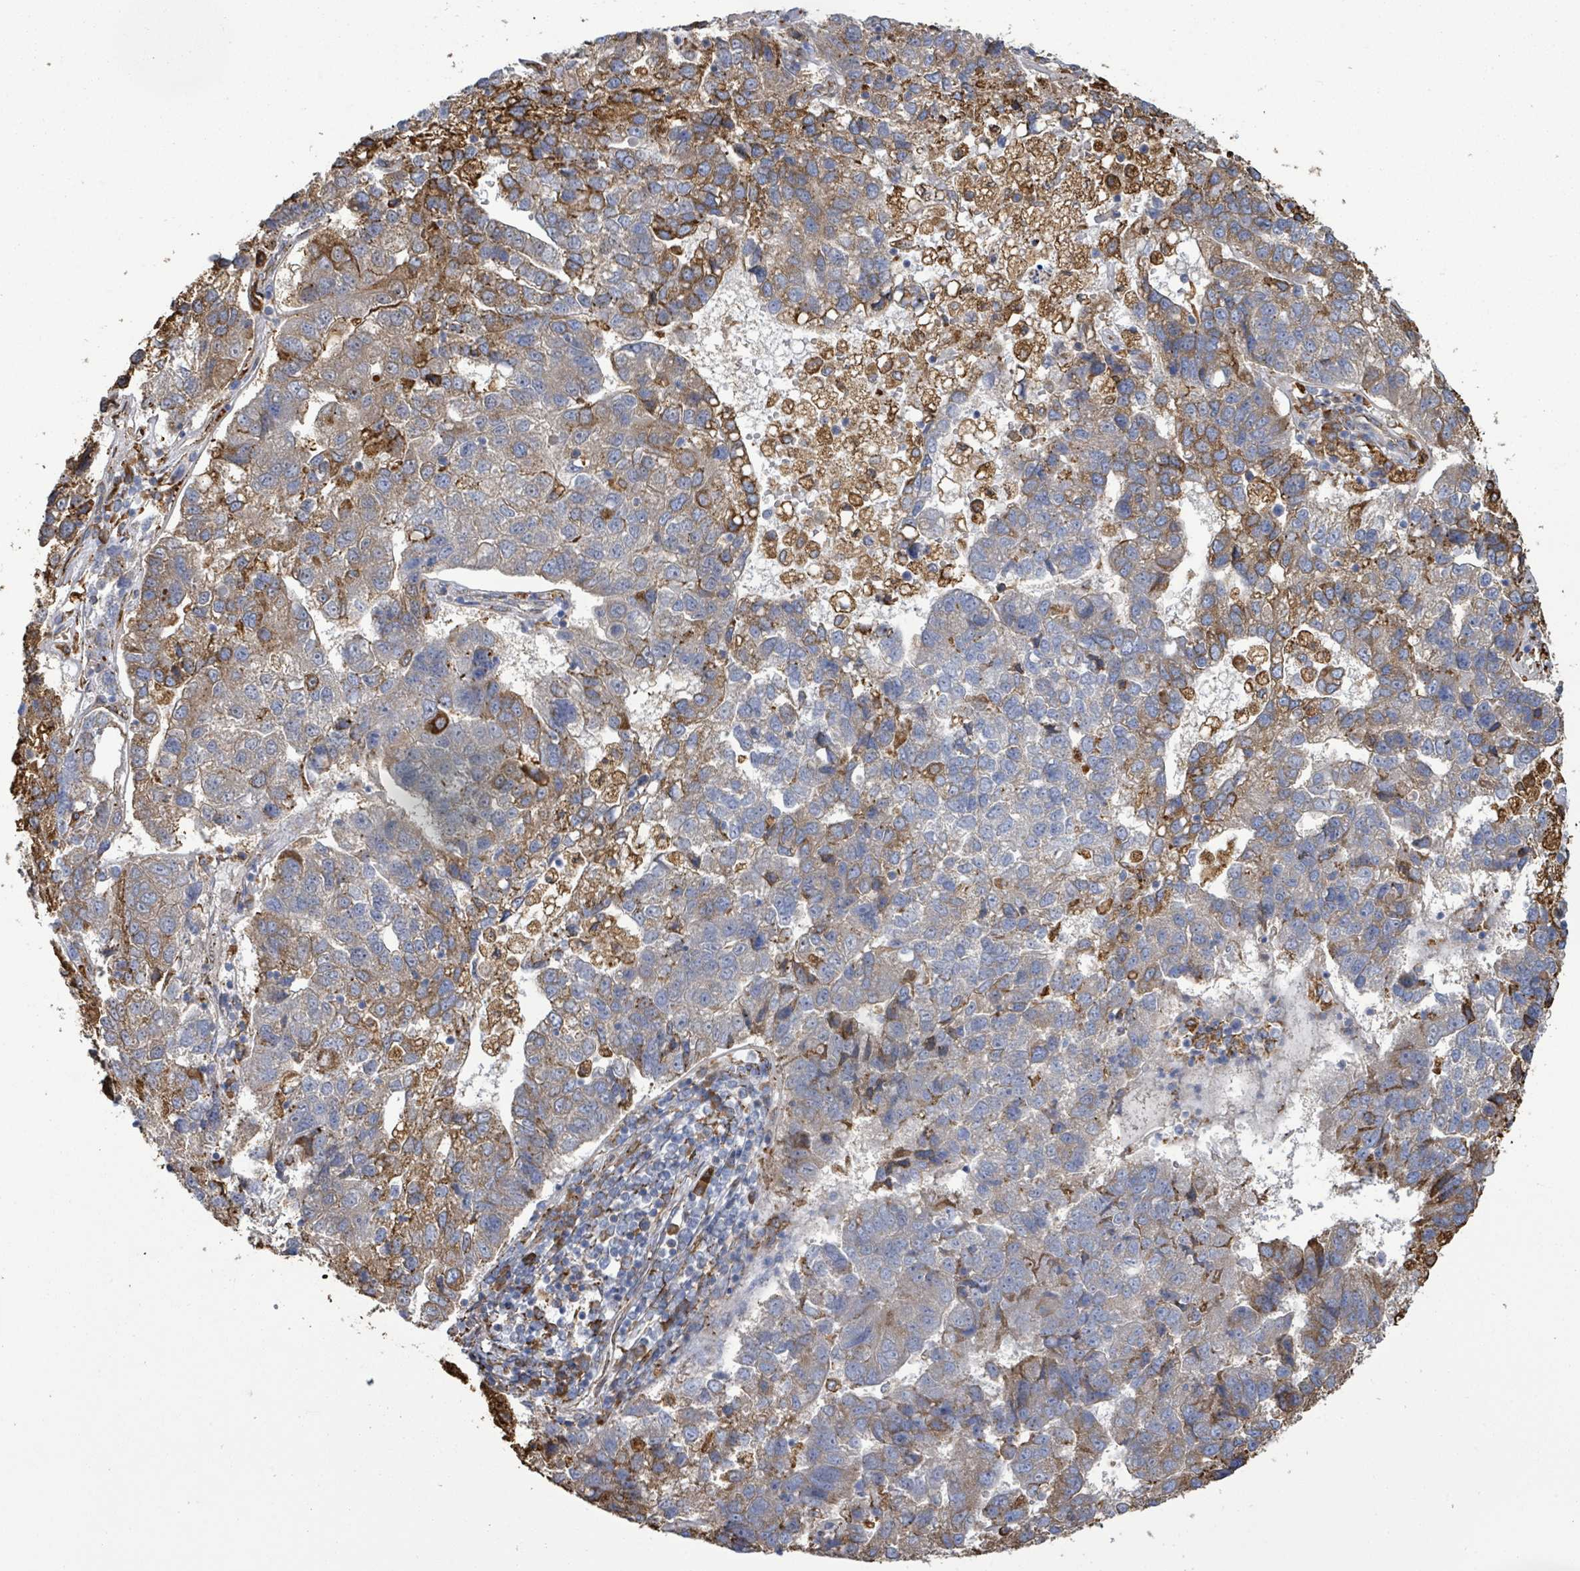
{"staining": {"intensity": "moderate", "quantity": "<25%", "location": "cytoplasmic/membranous"}, "tissue": "pancreatic cancer", "cell_type": "Tumor cells", "image_type": "cancer", "snomed": [{"axis": "morphology", "description": "Adenocarcinoma, NOS"}, {"axis": "topography", "description": "Pancreas"}], "caption": "Immunohistochemistry (IHC) photomicrograph of pancreatic adenocarcinoma stained for a protein (brown), which displays low levels of moderate cytoplasmic/membranous expression in approximately <25% of tumor cells.", "gene": "RFPL4A", "patient": {"sex": "female", "age": 61}}